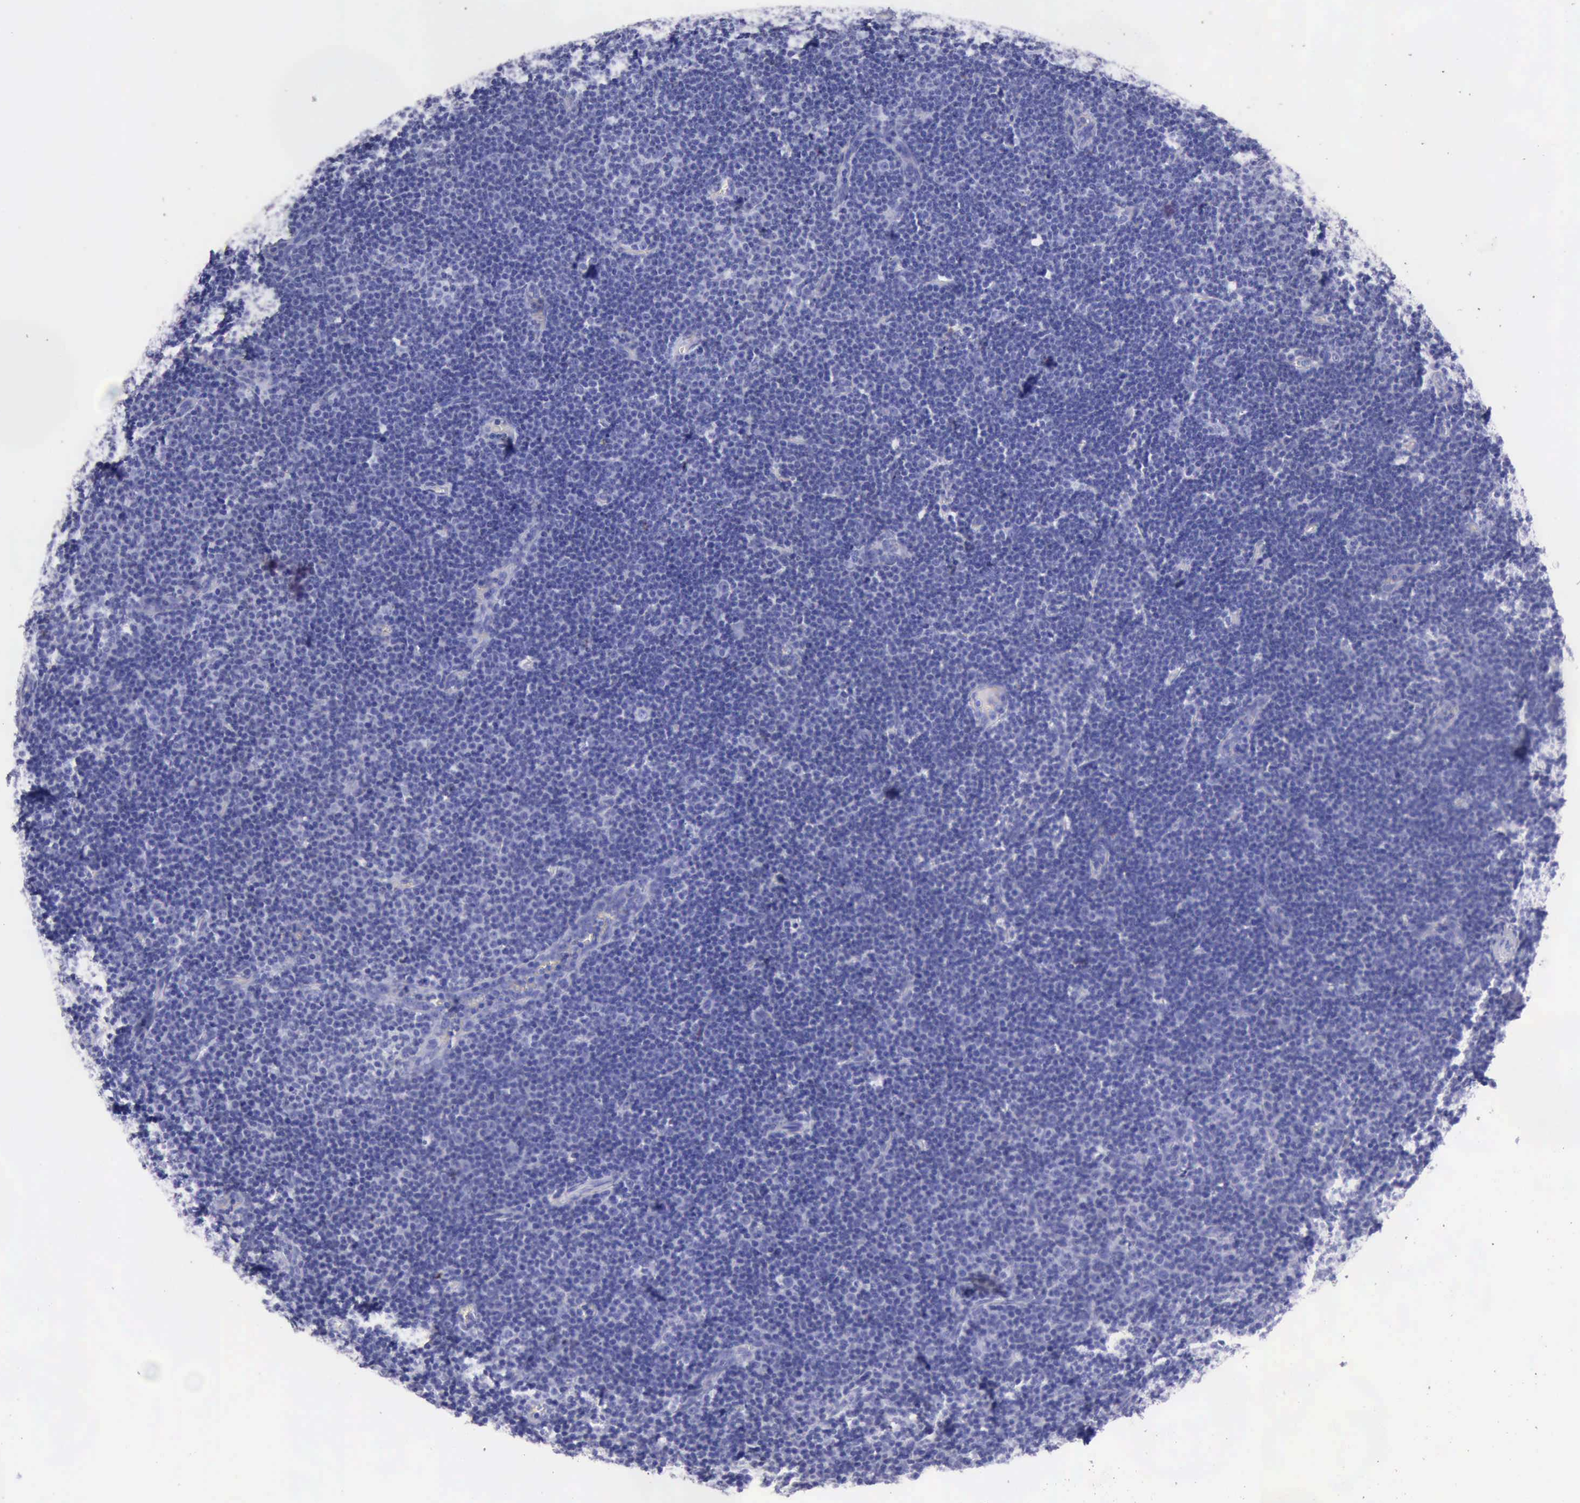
{"staining": {"intensity": "negative", "quantity": "none", "location": "none"}, "tissue": "lymphoma", "cell_type": "Tumor cells", "image_type": "cancer", "snomed": [{"axis": "morphology", "description": "Malignant lymphoma, non-Hodgkin's type, Low grade"}, {"axis": "topography", "description": "Lymph node"}], "caption": "This is an immunohistochemistry (IHC) histopathology image of lymphoma. There is no staining in tumor cells.", "gene": "KRT8", "patient": {"sex": "male", "age": 57}}